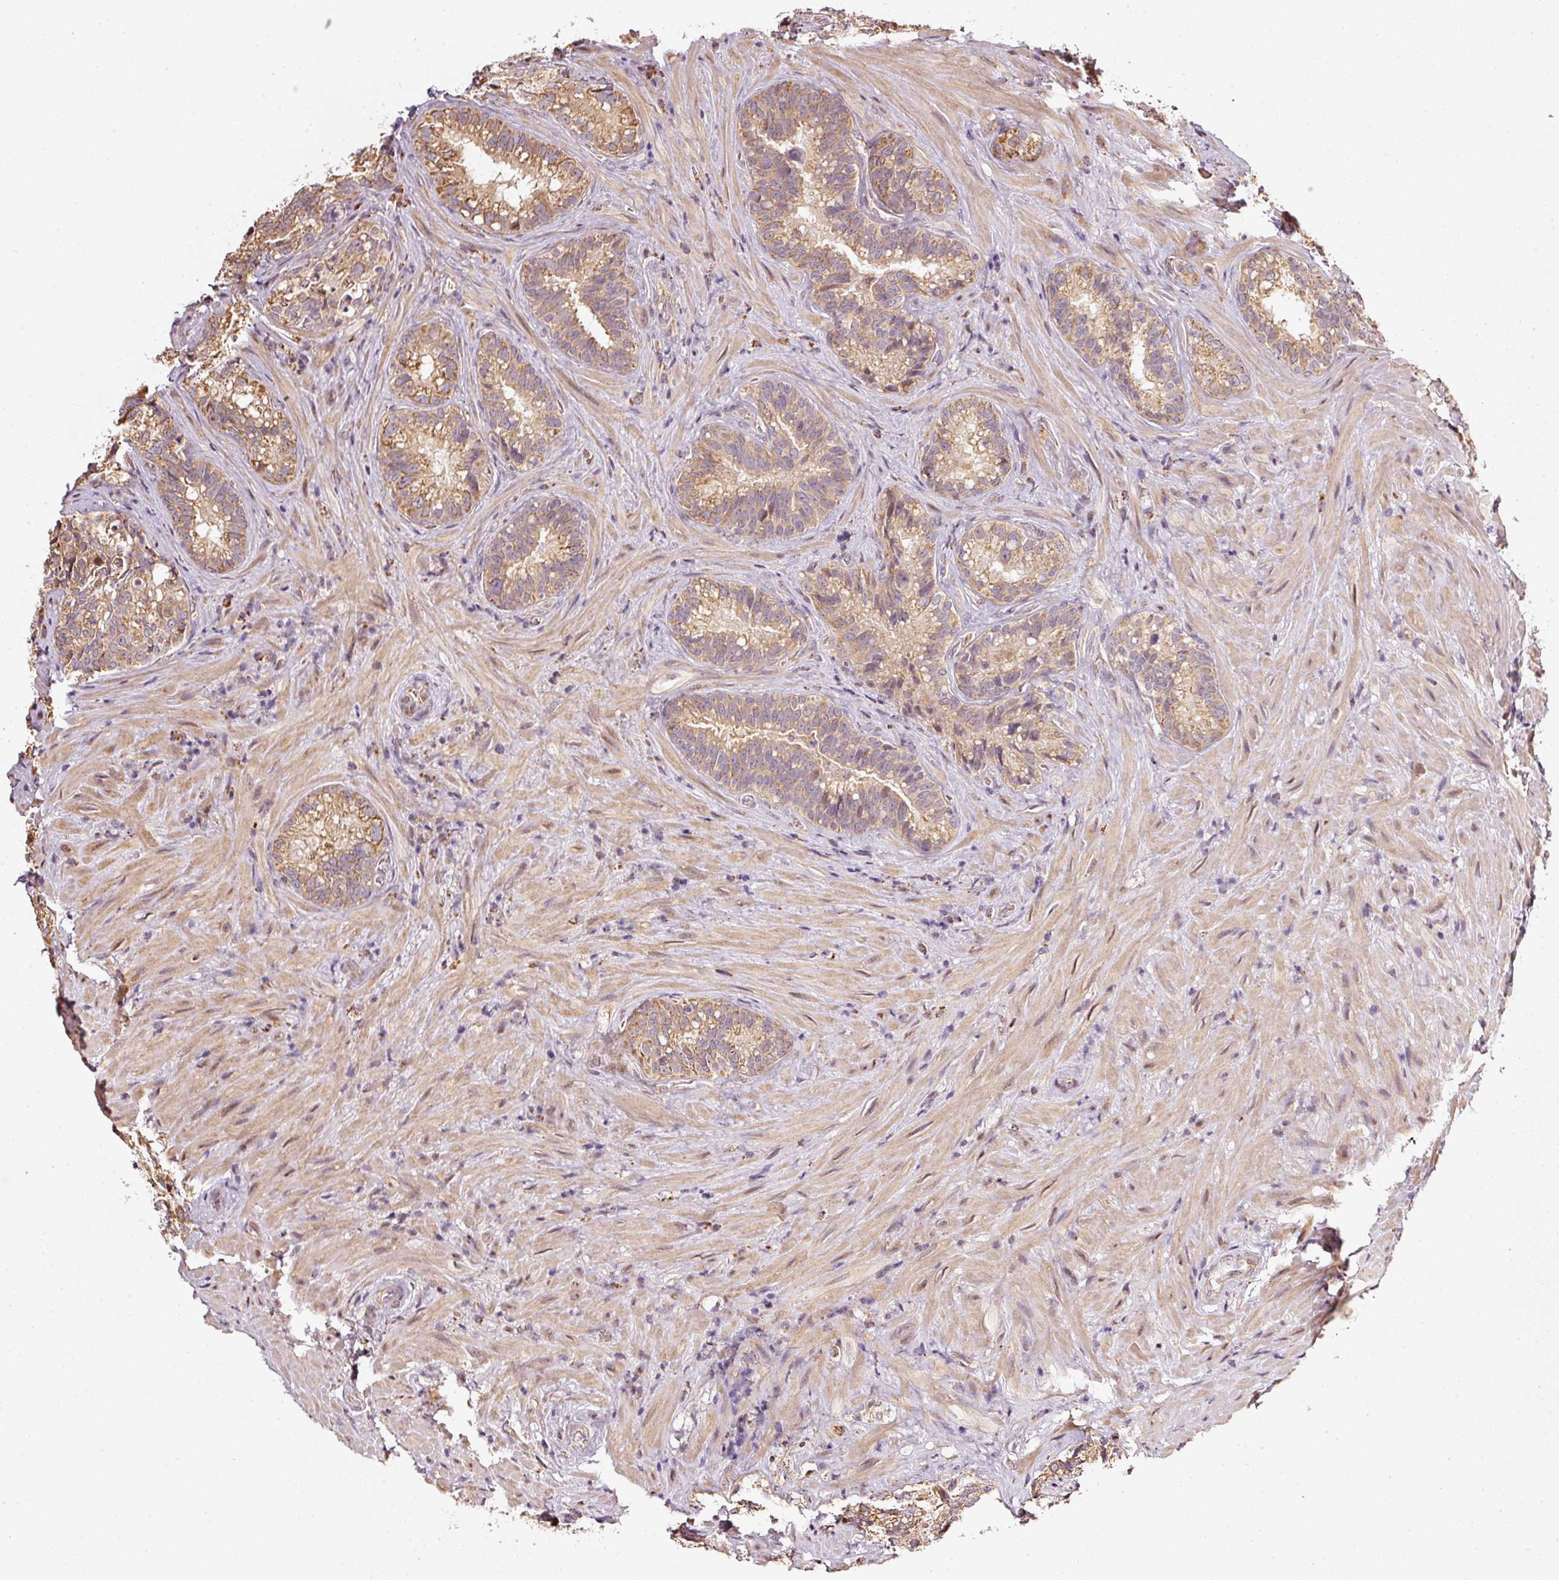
{"staining": {"intensity": "moderate", "quantity": ">75%", "location": "cytoplasmic/membranous"}, "tissue": "seminal vesicle", "cell_type": "Glandular cells", "image_type": "normal", "snomed": [{"axis": "morphology", "description": "Normal tissue, NOS"}, {"axis": "topography", "description": "Seminal veicle"}], "caption": "IHC micrograph of benign seminal vesicle: human seminal vesicle stained using immunohistochemistry shows medium levels of moderate protein expression localized specifically in the cytoplasmic/membranous of glandular cells, appearing as a cytoplasmic/membranous brown color.", "gene": "RAB35", "patient": {"sex": "male", "age": 68}}